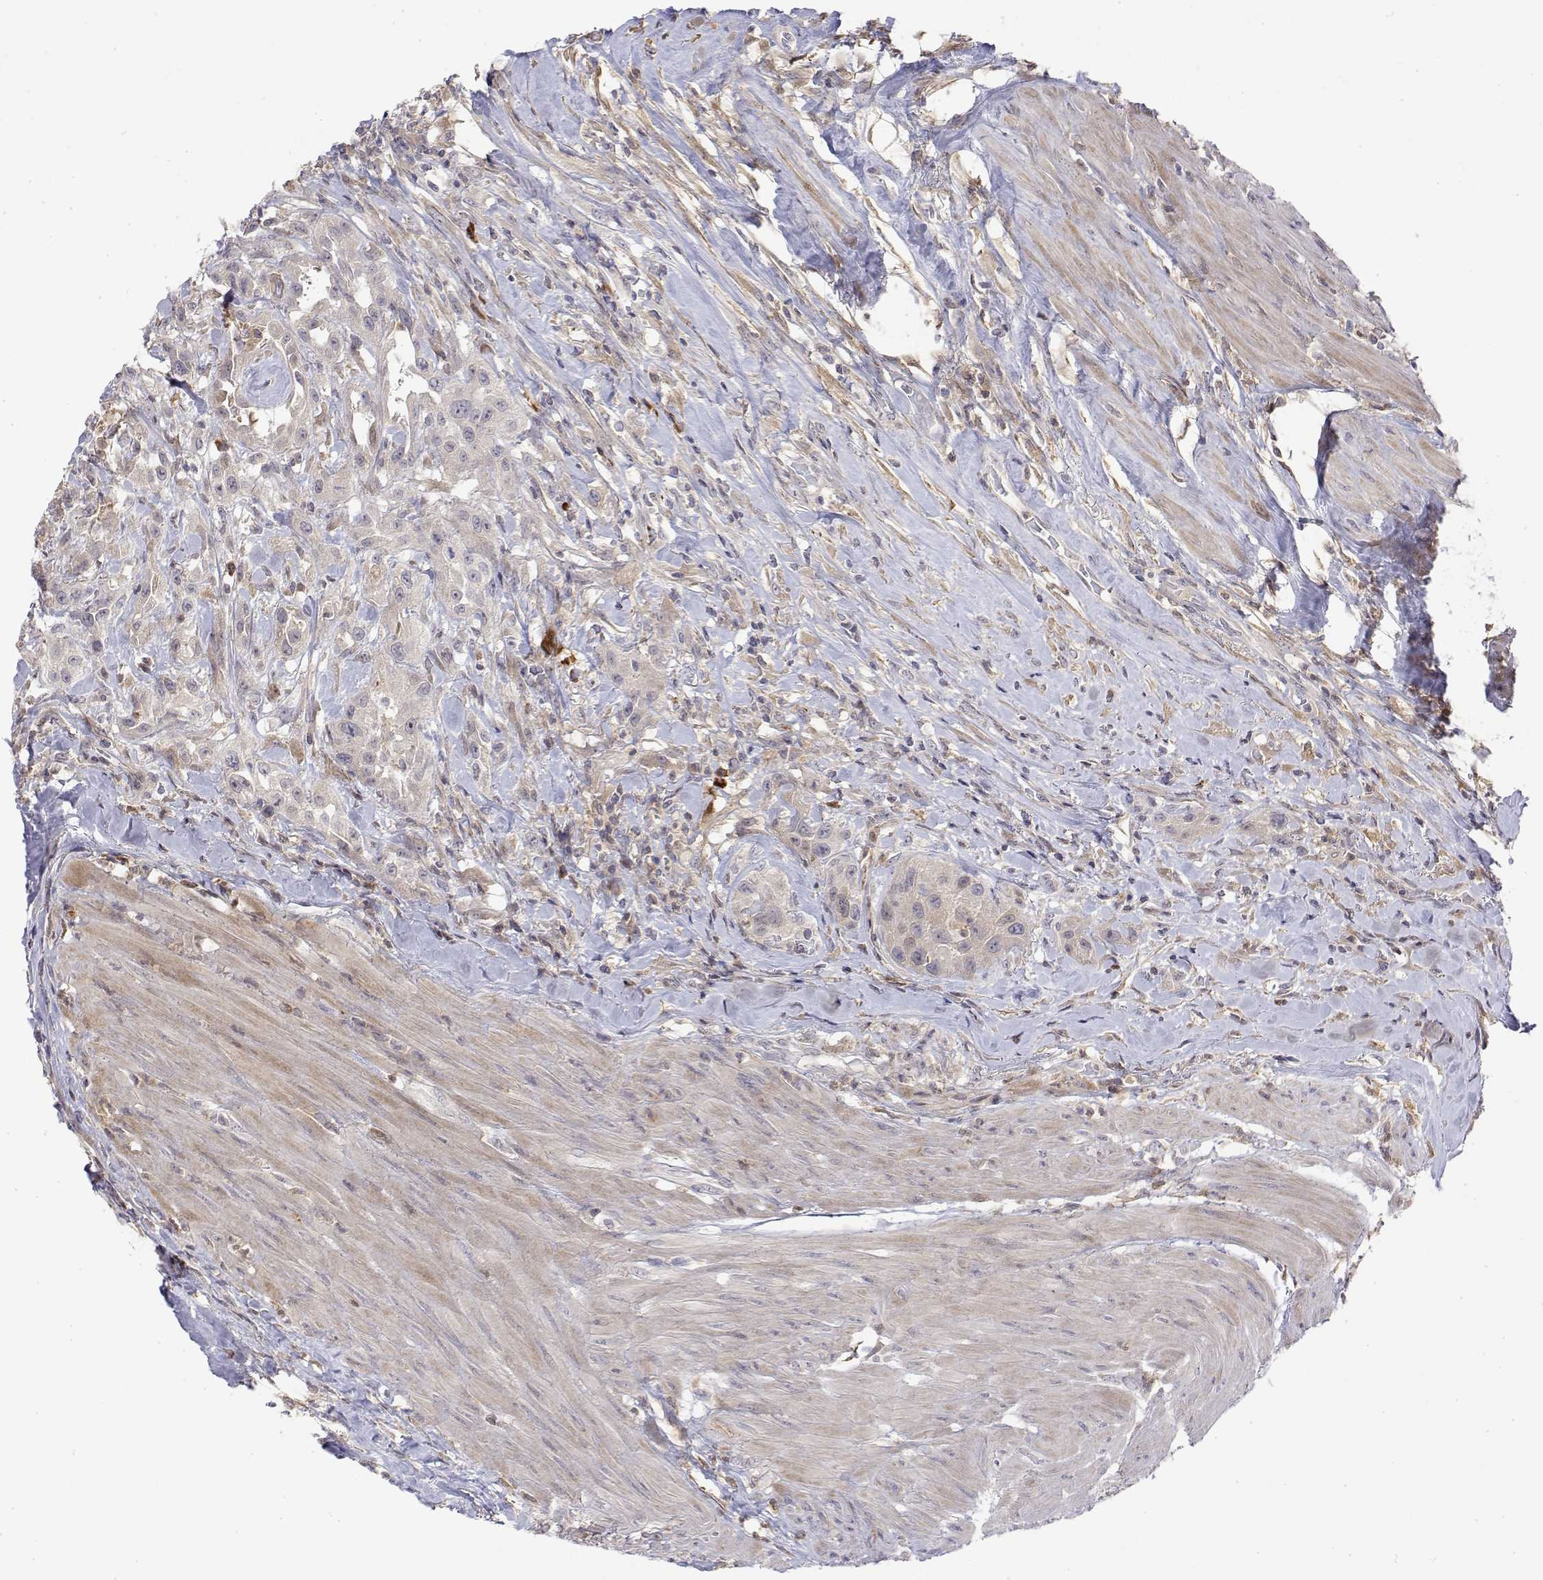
{"staining": {"intensity": "negative", "quantity": "none", "location": "none"}, "tissue": "urothelial cancer", "cell_type": "Tumor cells", "image_type": "cancer", "snomed": [{"axis": "morphology", "description": "Urothelial carcinoma, High grade"}, {"axis": "topography", "description": "Urinary bladder"}], "caption": "Urothelial cancer stained for a protein using immunohistochemistry (IHC) reveals no staining tumor cells.", "gene": "IGFBP4", "patient": {"sex": "male", "age": 79}}